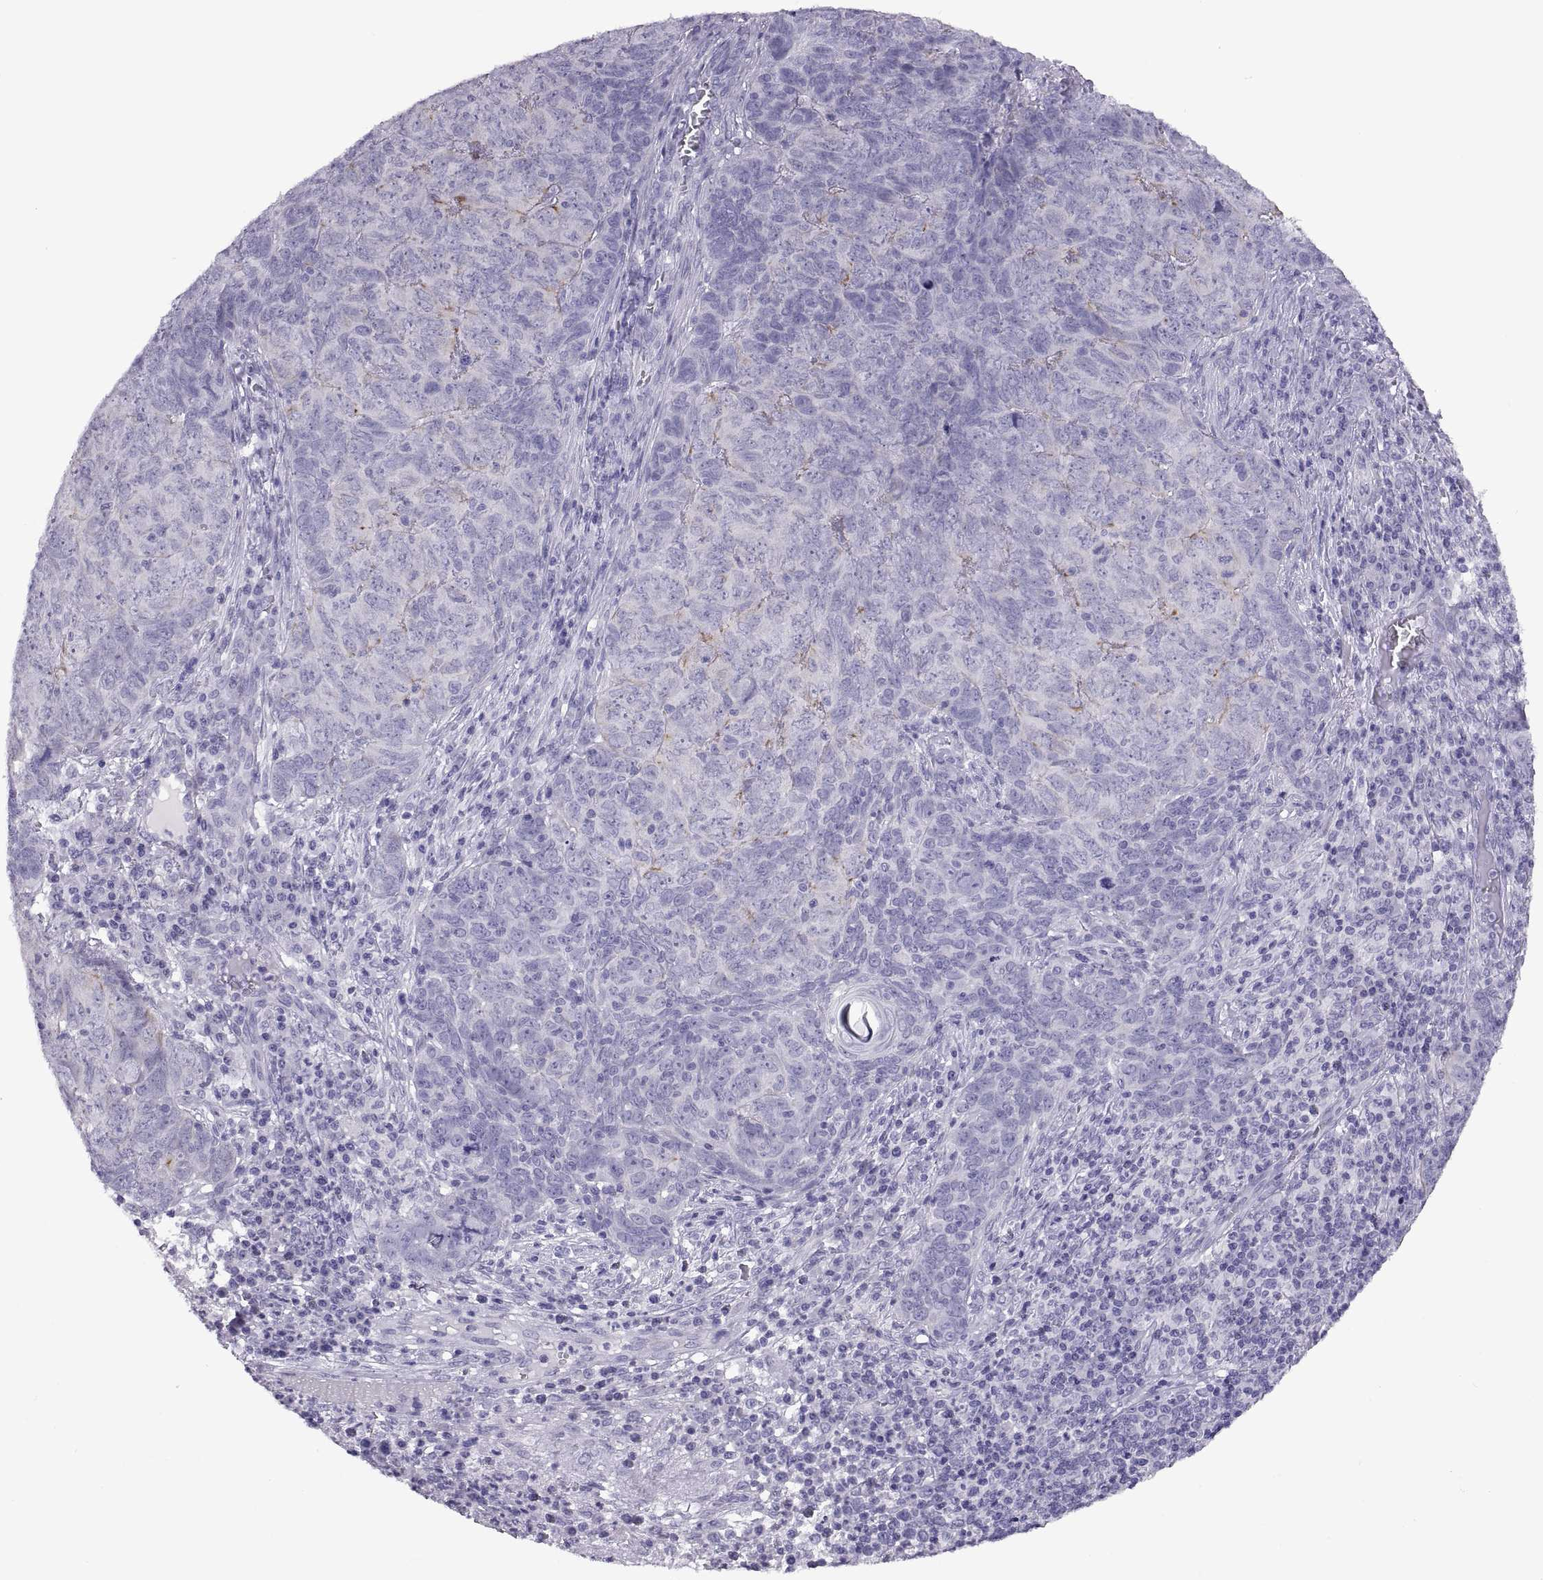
{"staining": {"intensity": "negative", "quantity": "none", "location": "none"}, "tissue": "skin cancer", "cell_type": "Tumor cells", "image_type": "cancer", "snomed": [{"axis": "morphology", "description": "Squamous cell carcinoma, NOS"}, {"axis": "topography", "description": "Skin"}, {"axis": "topography", "description": "Anal"}], "caption": "Skin squamous cell carcinoma stained for a protein using IHC reveals no positivity tumor cells.", "gene": "RGS20", "patient": {"sex": "female", "age": 51}}